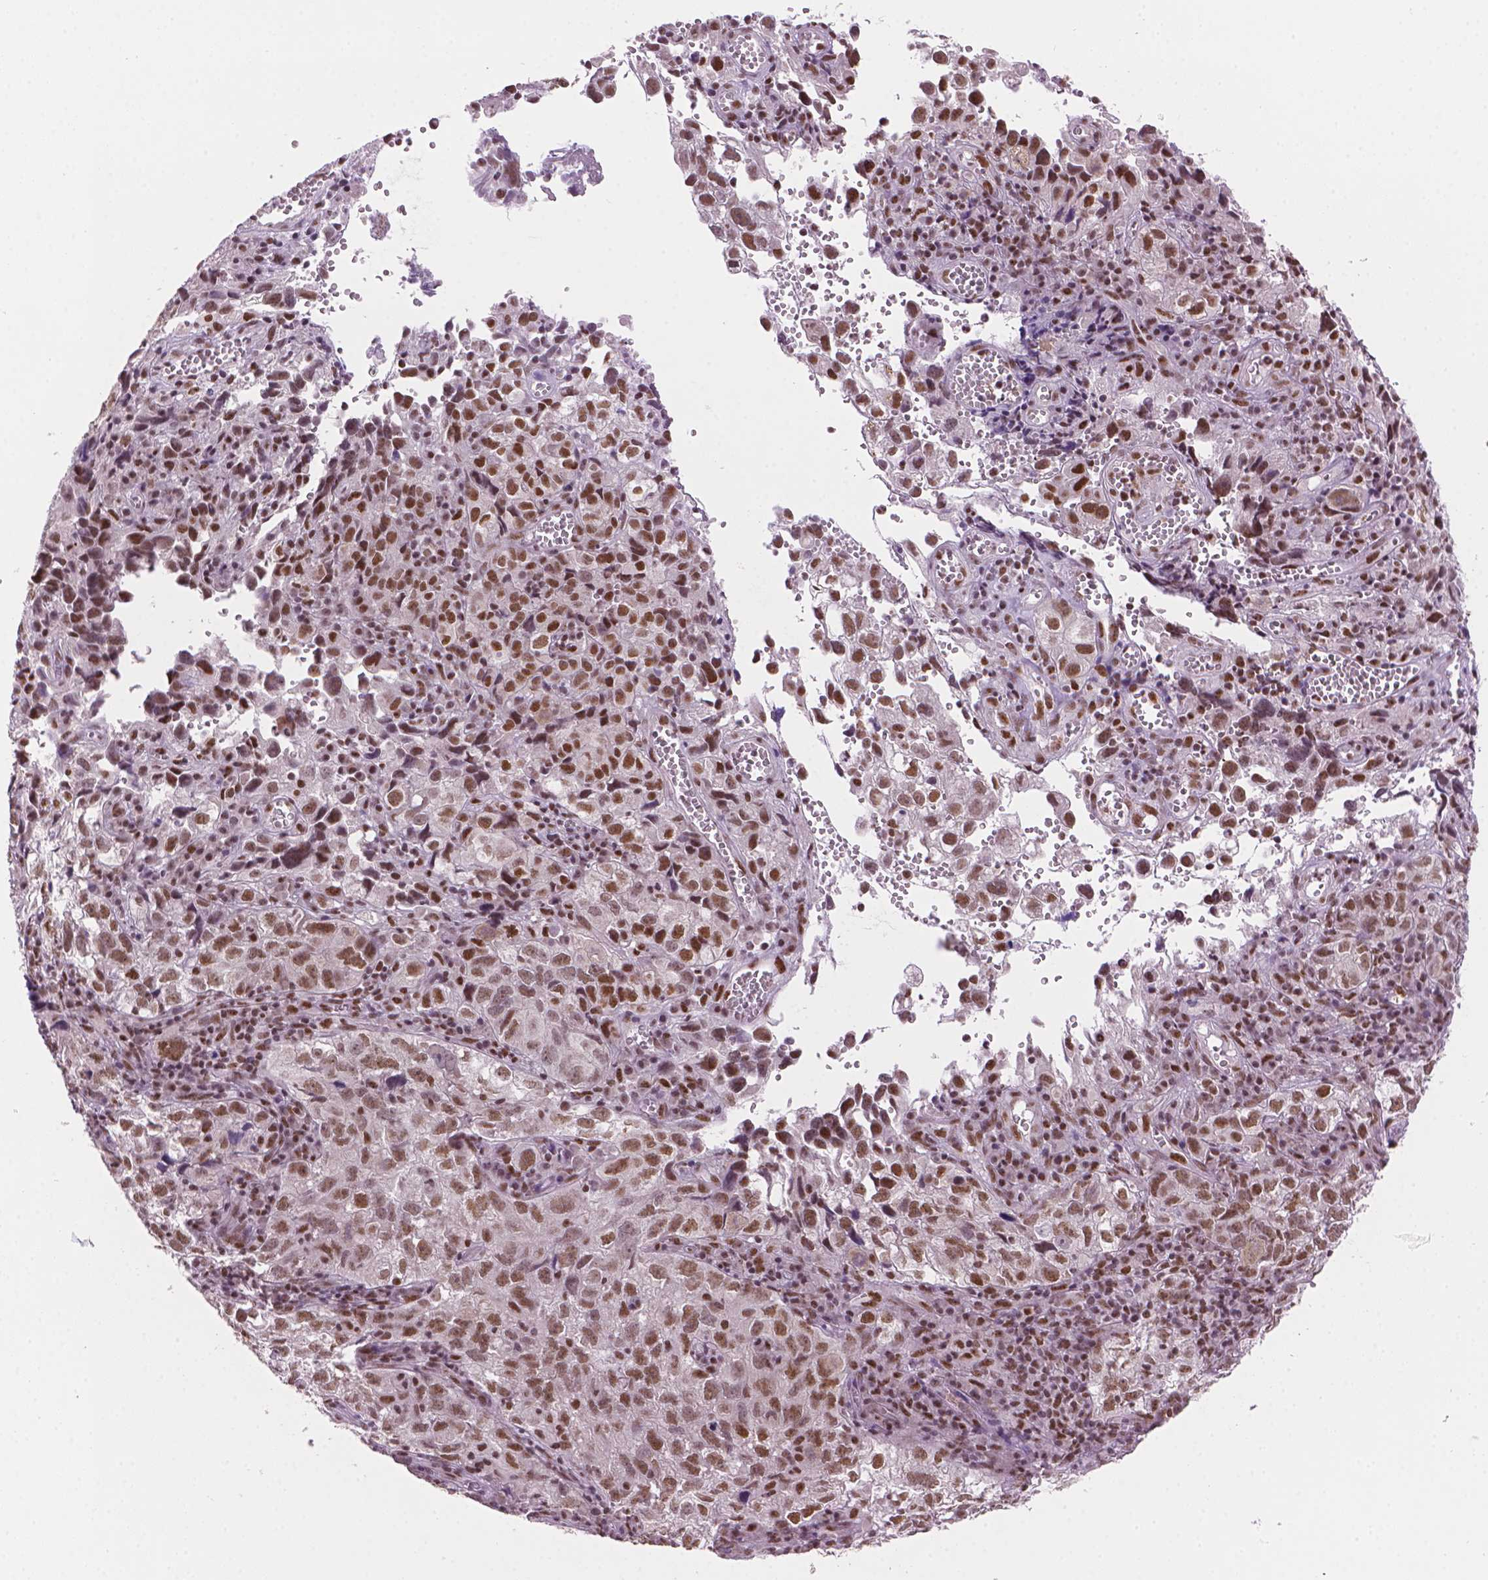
{"staining": {"intensity": "moderate", "quantity": ">75%", "location": "nuclear"}, "tissue": "cervical cancer", "cell_type": "Tumor cells", "image_type": "cancer", "snomed": [{"axis": "morphology", "description": "Squamous cell carcinoma, NOS"}, {"axis": "topography", "description": "Cervix"}], "caption": "Immunohistochemical staining of squamous cell carcinoma (cervical) demonstrates medium levels of moderate nuclear staining in about >75% of tumor cells.", "gene": "UBN1", "patient": {"sex": "female", "age": 55}}